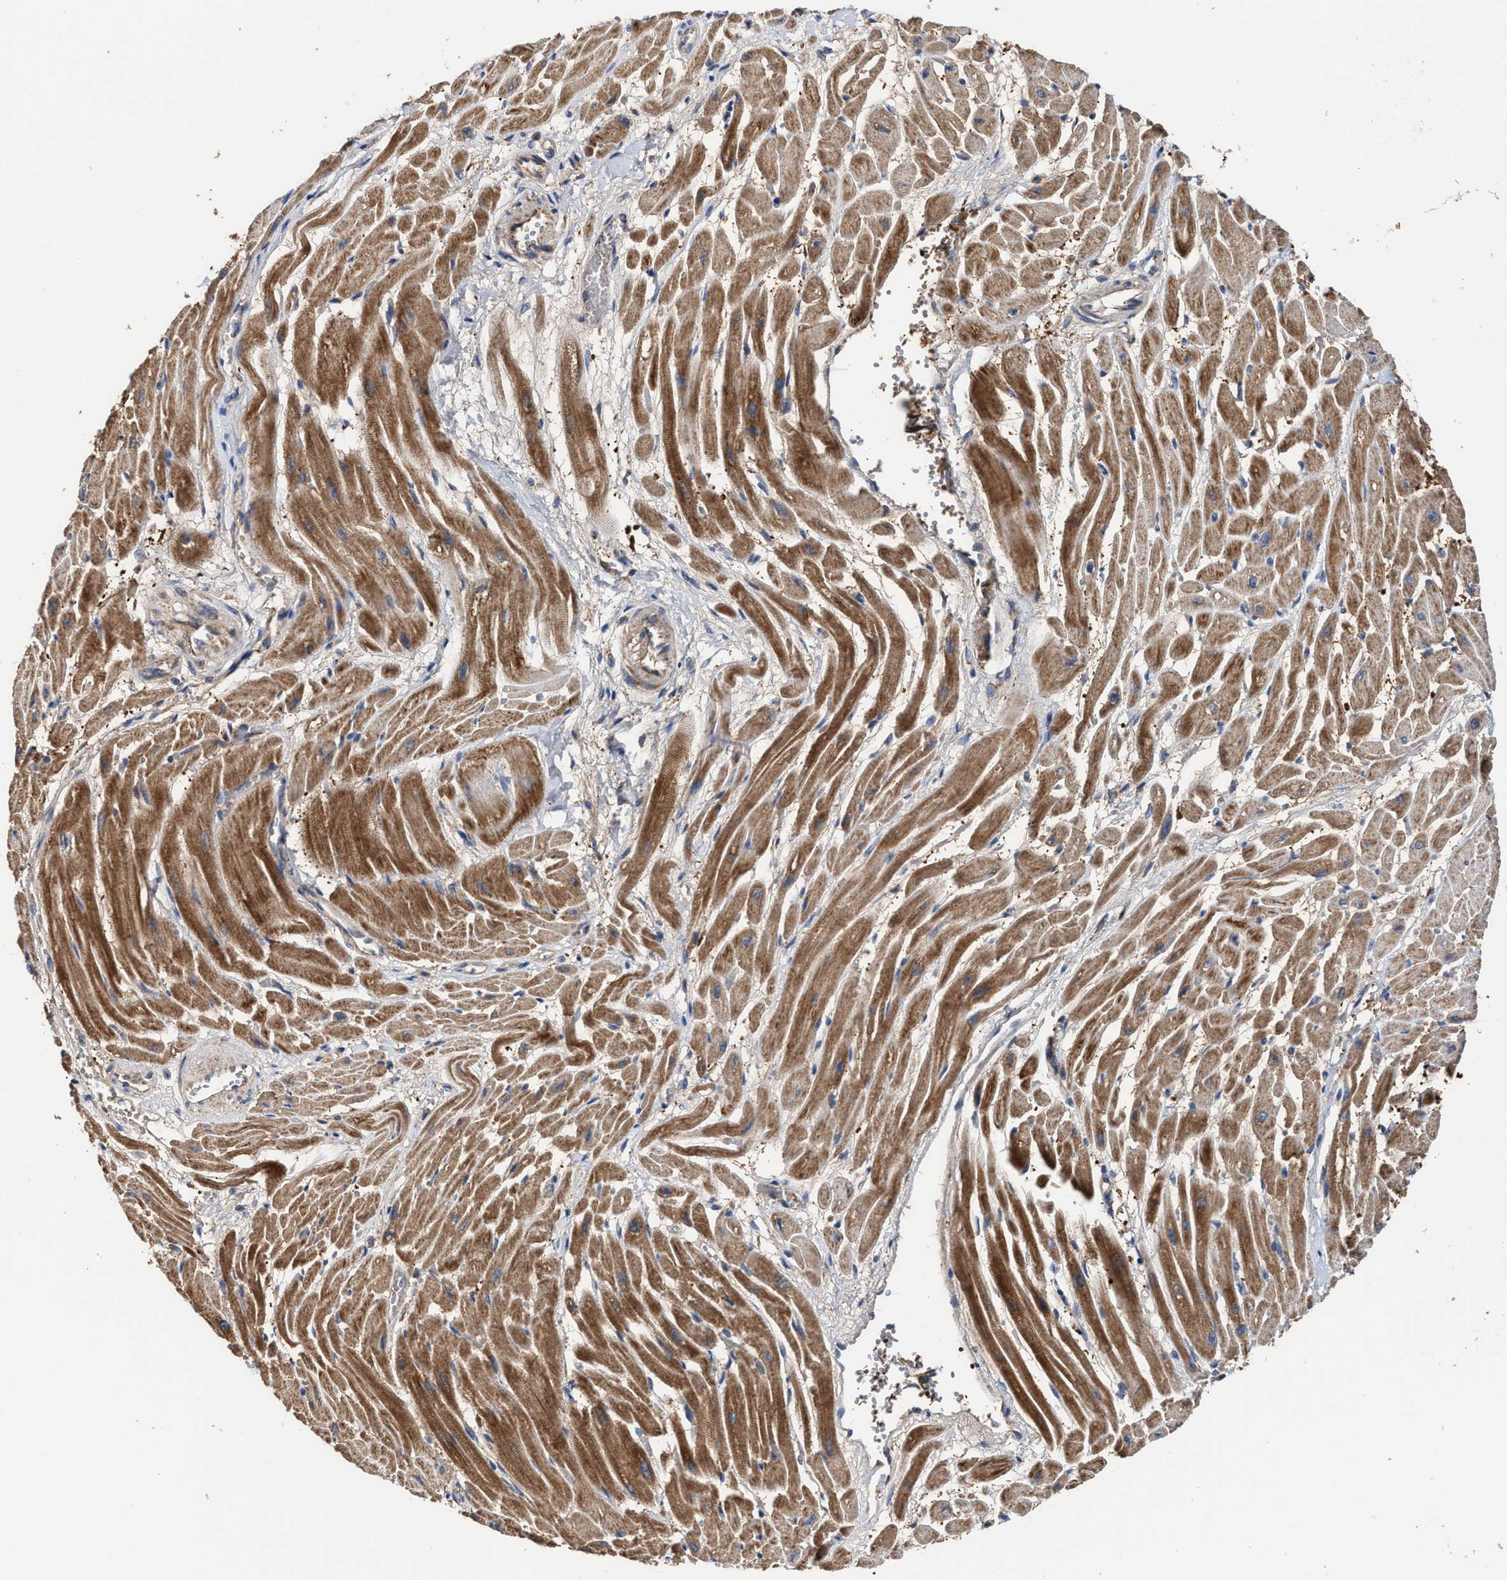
{"staining": {"intensity": "strong", "quantity": ">75%", "location": "cytoplasmic/membranous"}, "tissue": "heart muscle", "cell_type": "Cardiomyocytes", "image_type": "normal", "snomed": [{"axis": "morphology", "description": "Normal tissue, NOS"}, {"axis": "topography", "description": "Heart"}], "caption": "Protein expression analysis of benign heart muscle reveals strong cytoplasmic/membranous positivity in approximately >75% of cardiomyocytes. The protein is shown in brown color, while the nuclei are stained blue.", "gene": "MECR", "patient": {"sex": "male", "age": 45}}